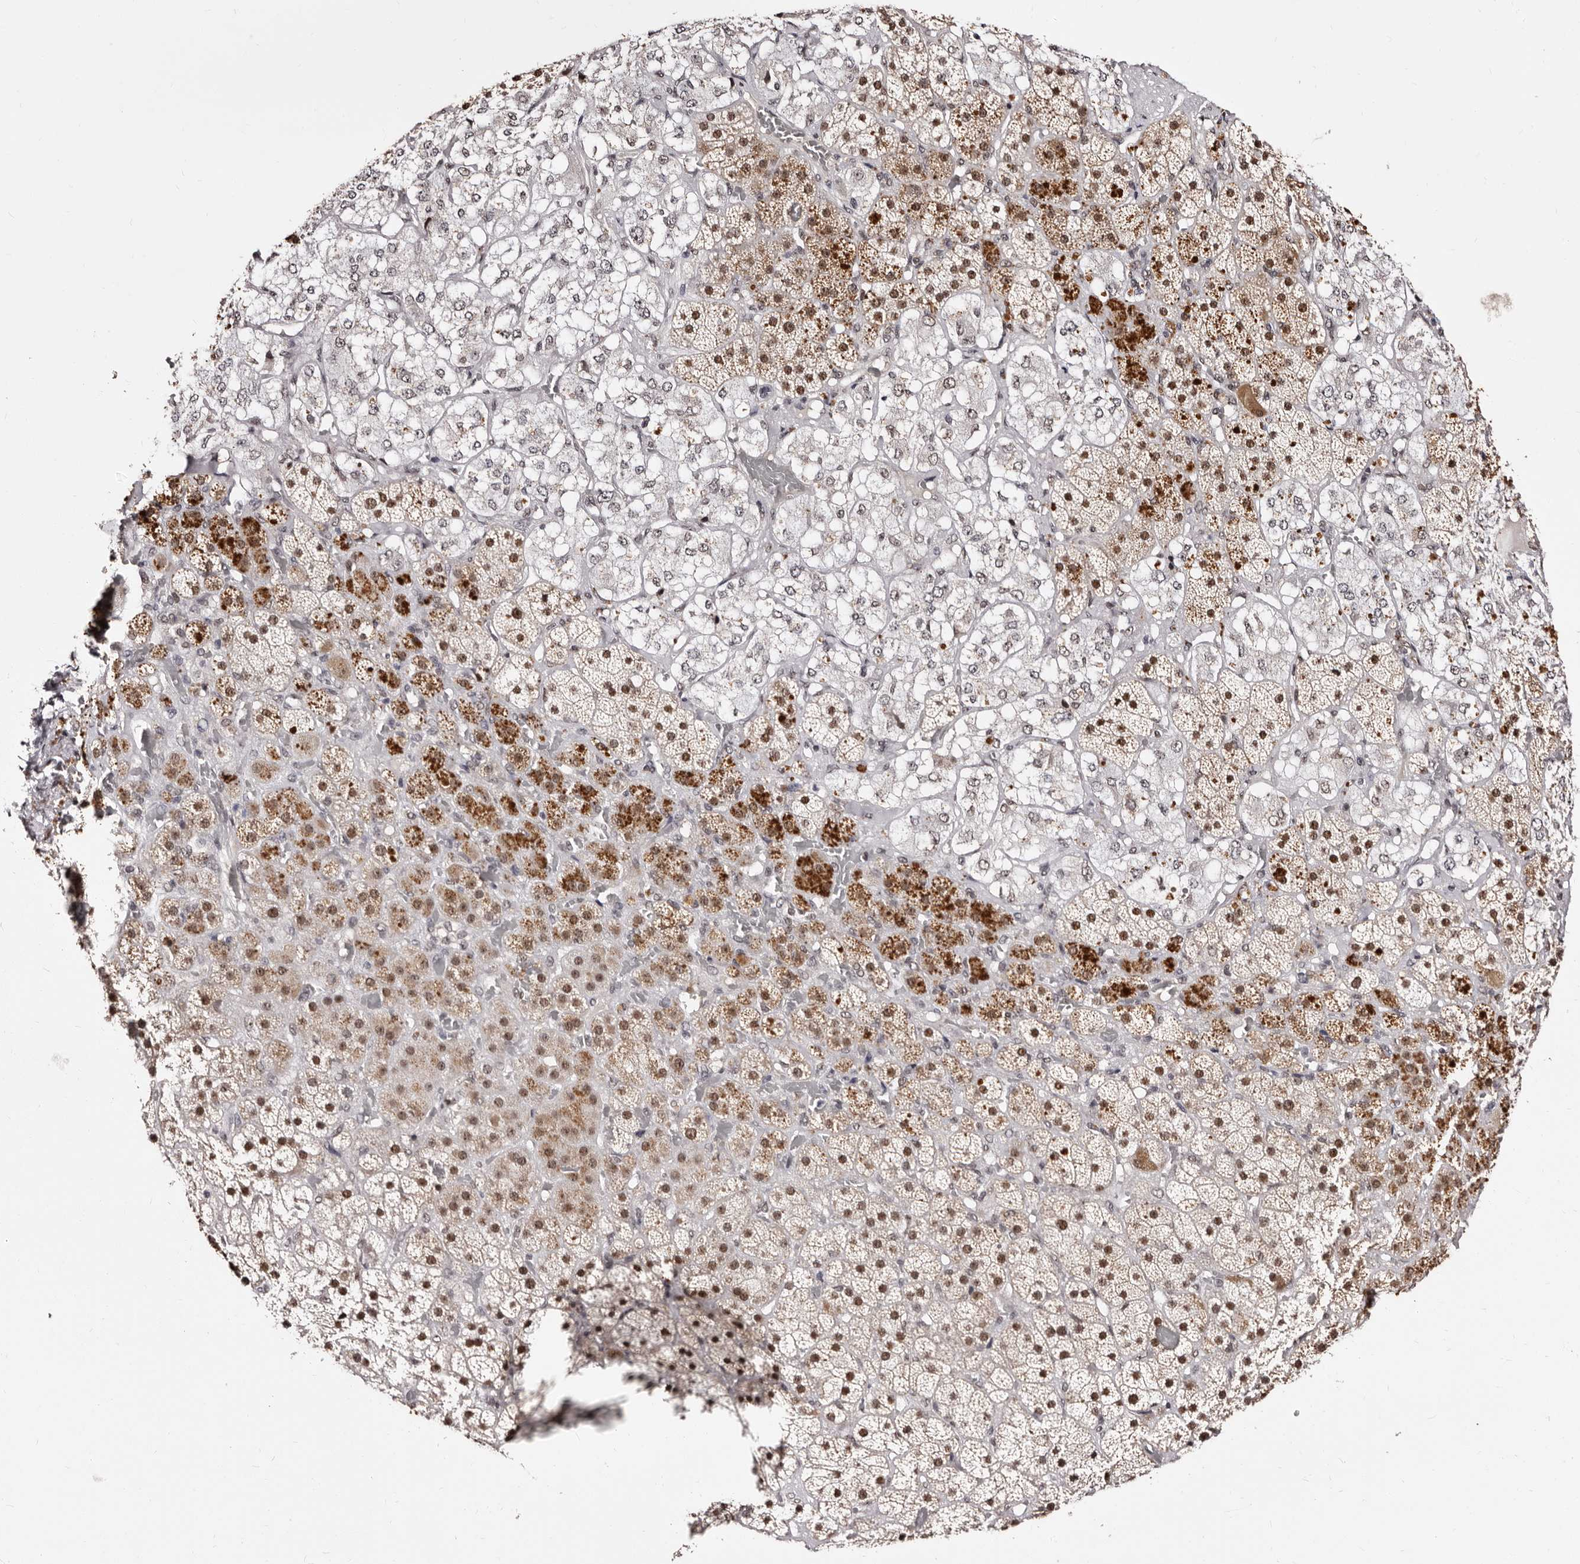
{"staining": {"intensity": "strong", "quantity": ">75%", "location": "nuclear"}, "tissue": "adrenal gland", "cell_type": "Glandular cells", "image_type": "normal", "snomed": [{"axis": "morphology", "description": "Normal tissue, NOS"}, {"axis": "topography", "description": "Adrenal gland"}], "caption": "About >75% of glandular cells in normal adrenal gland exhibit strong nuclear protein positivity as visualized by brown immunohistochemical staining.", "gene": "ANAPC11", "patient": {"sex": "male", "age": 57}}